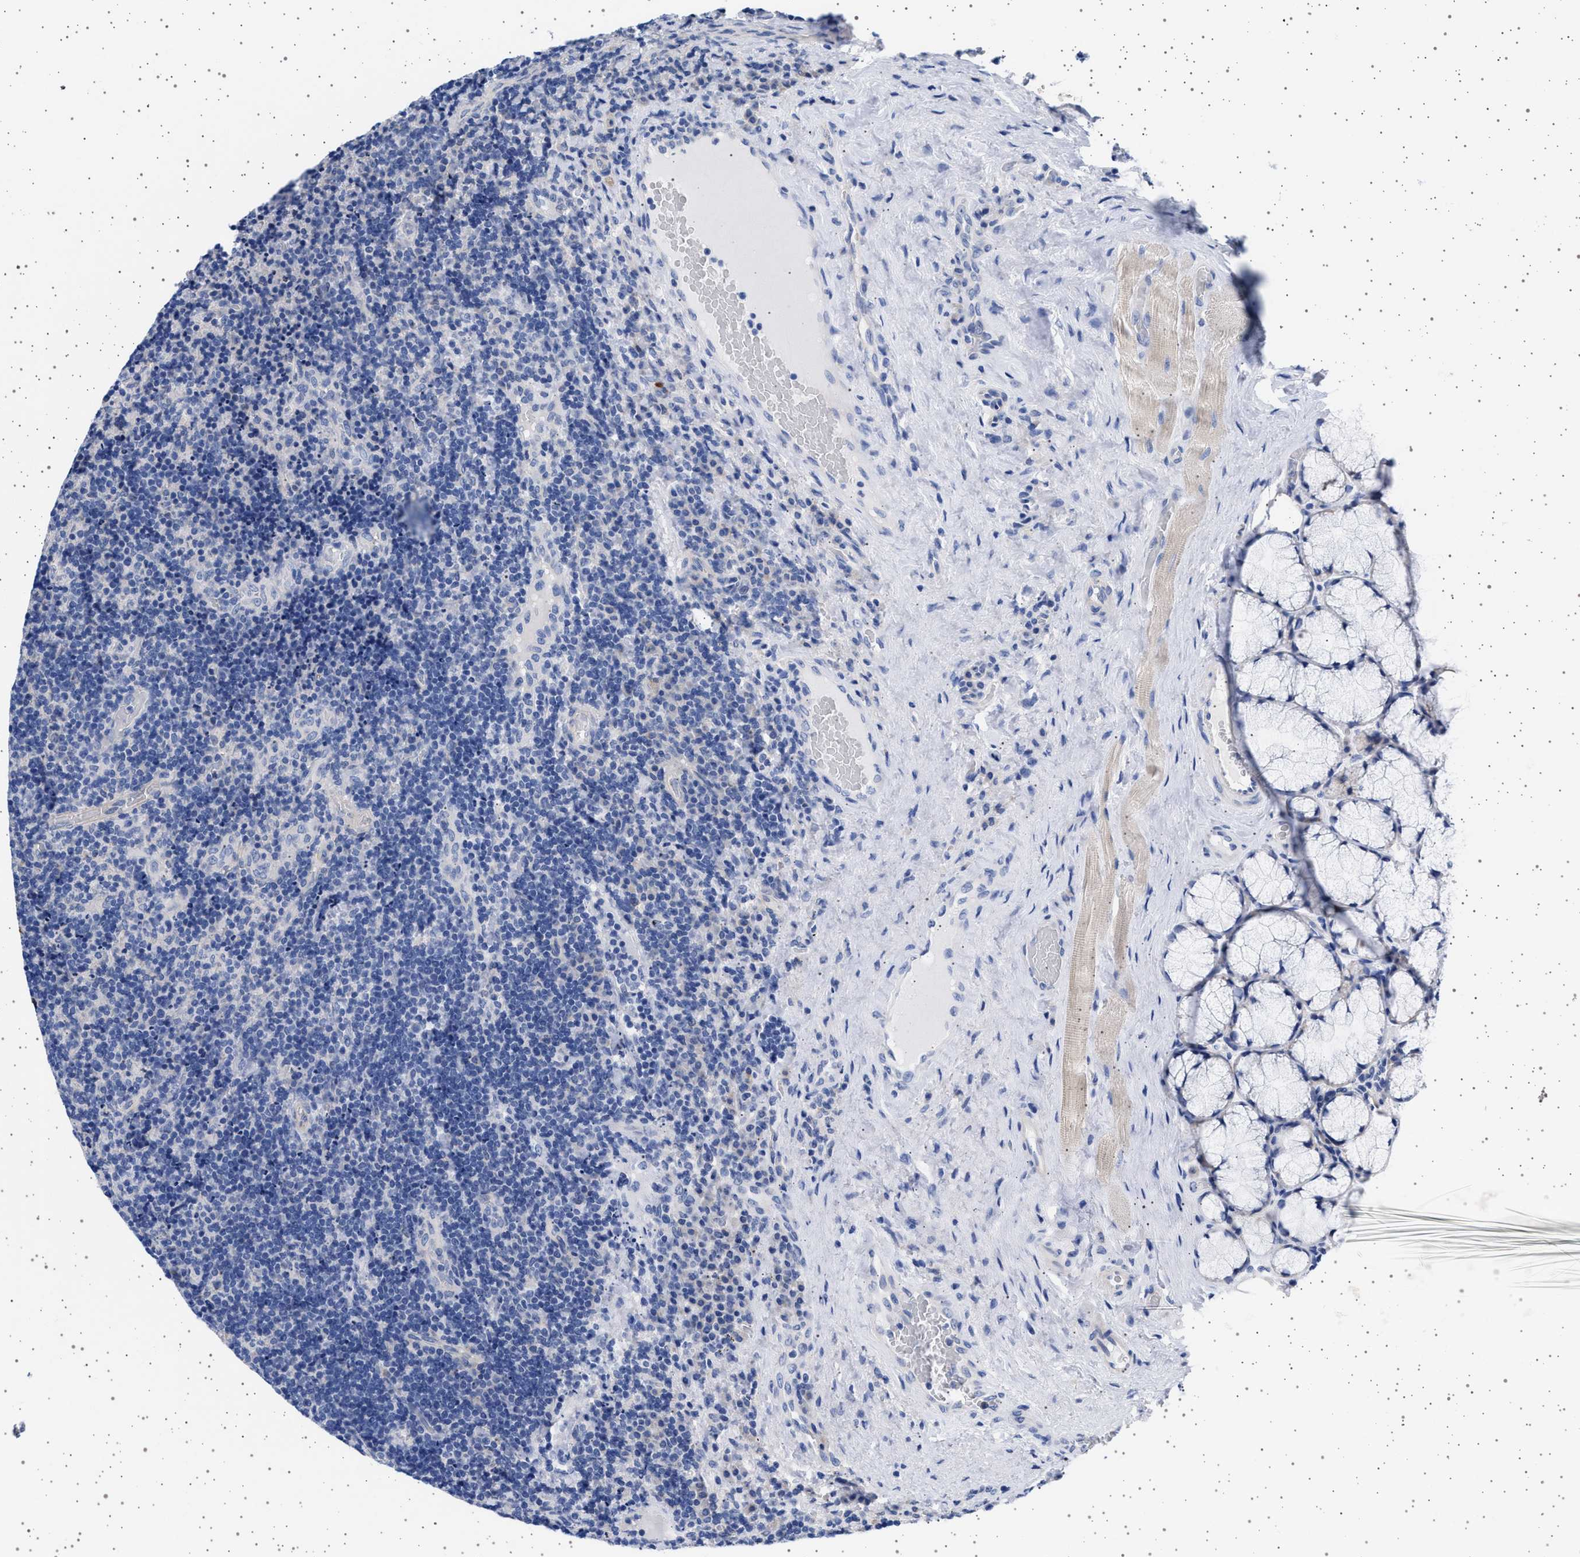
{"staining": {"intensity": "negative", "quantity": "none", "location": "none"}, "tissue": "lymphoma", "cell_type": "Tumor cells", "image_type": "cancer", "snomed": [{"axis": "morphology", "description": "Malignant lymphoma, non-Hodgkin's type, High grade"}, {"axis": "topography", "description": "Tonsil"}], "caption": "This is an IHC micrograph of human high-grade malignant lymphoma, non-Hodgkin's type. There is no staining in tumor cells.", "gene": "TRMT10B", "patient": {"sex": "female", "age": 36}}